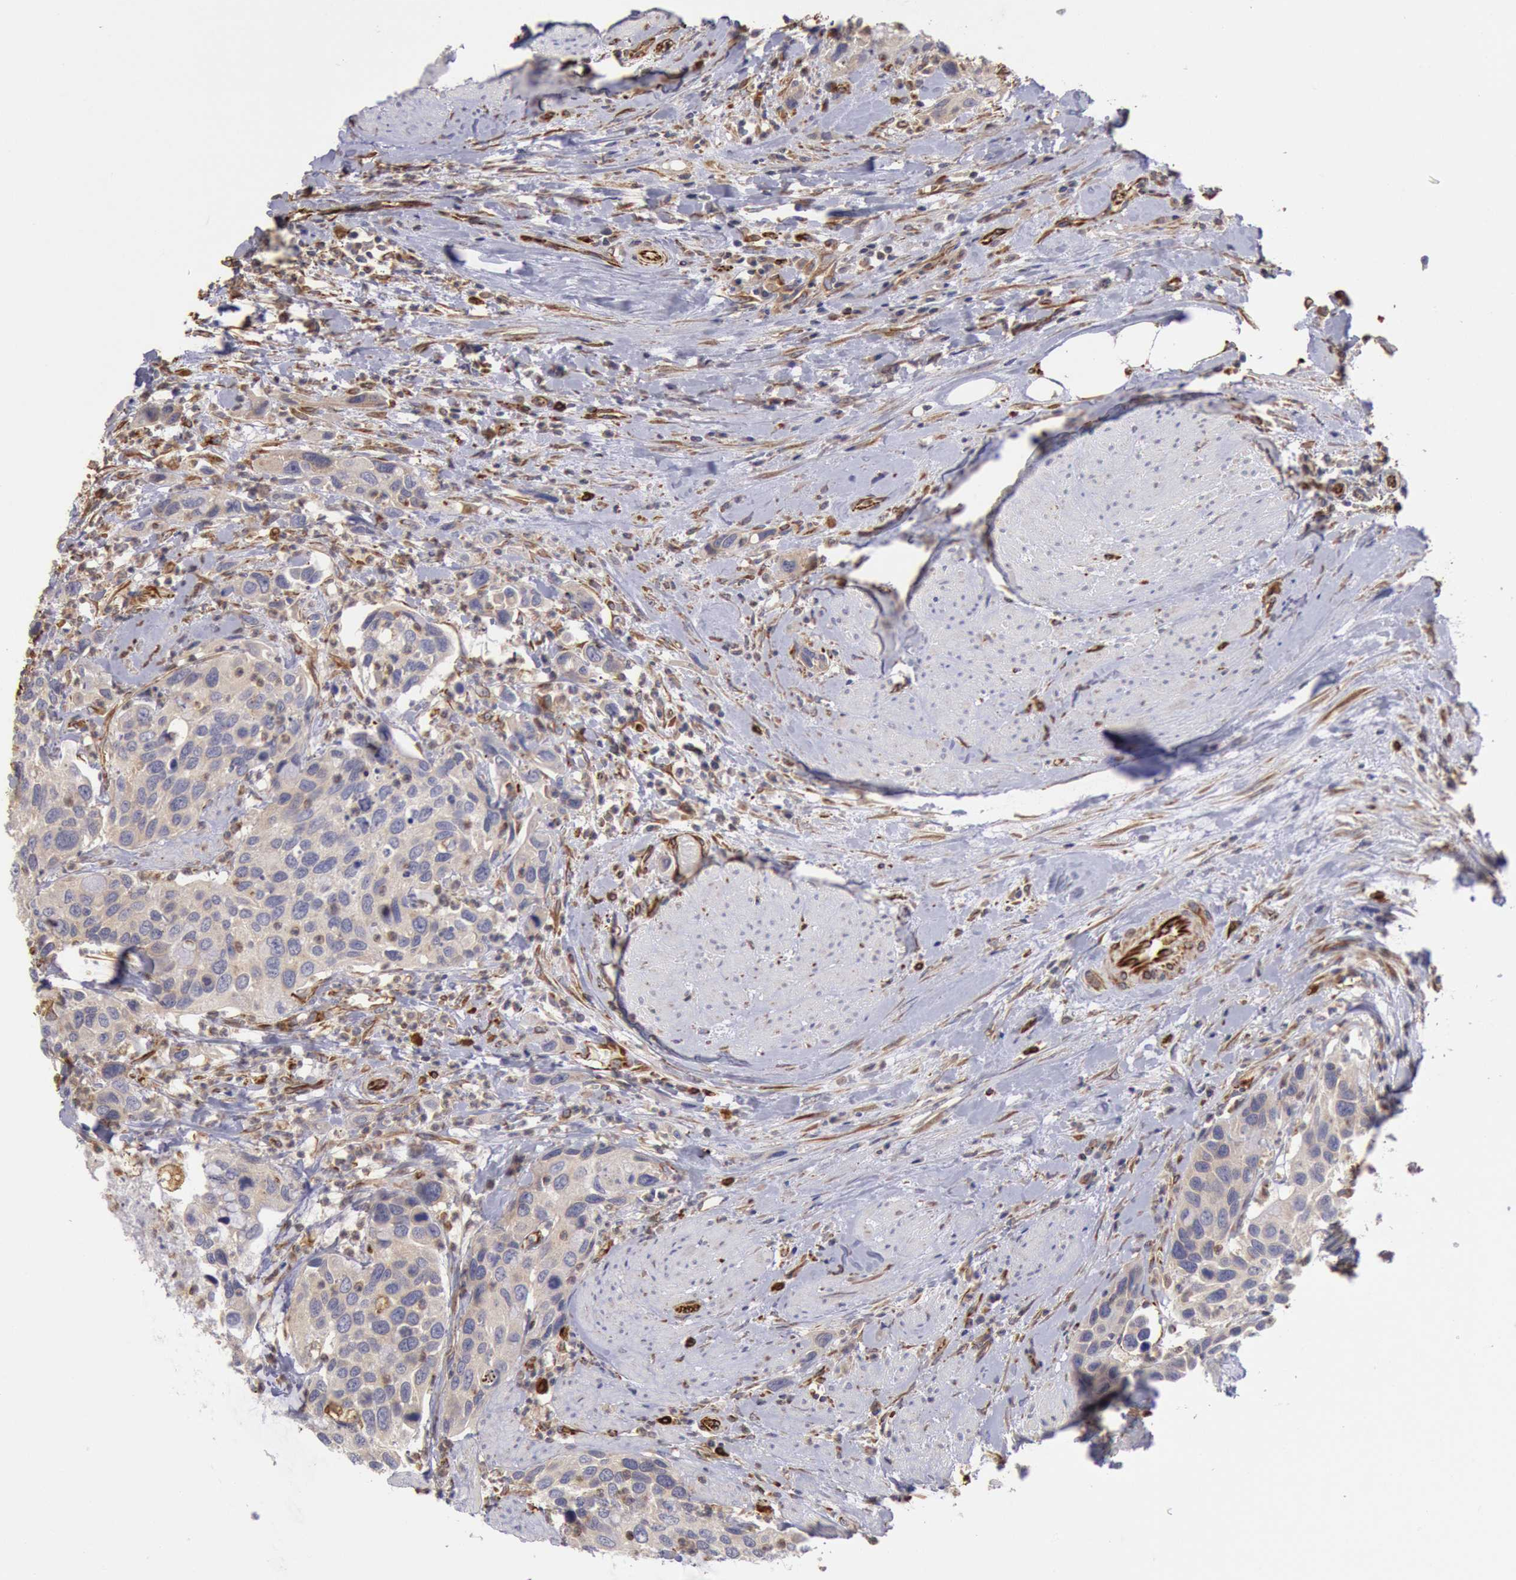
{"staining": {"intensity": "weak", "quantity": ">75%", "location": "cytoplasmic/membranous"}, "tissue": "urothelial cancer", "cell_type": "Tumor cells", "image_type": "cancer", "snomed": [{"axis": "morphology", "description": "Urothelial carcinoma, High grade"}, {"axis": "topography", "description": "Urinary bladder"}], "caption": "Urothelial carcinoma (high-grade) was stained to show a protein in brown. There is low levels of weak cytoplasmic/membranous expression in approximately >75% of tumor cells.", "gene": "RNF139", "patient": {"sex": "male", "age": 66}}